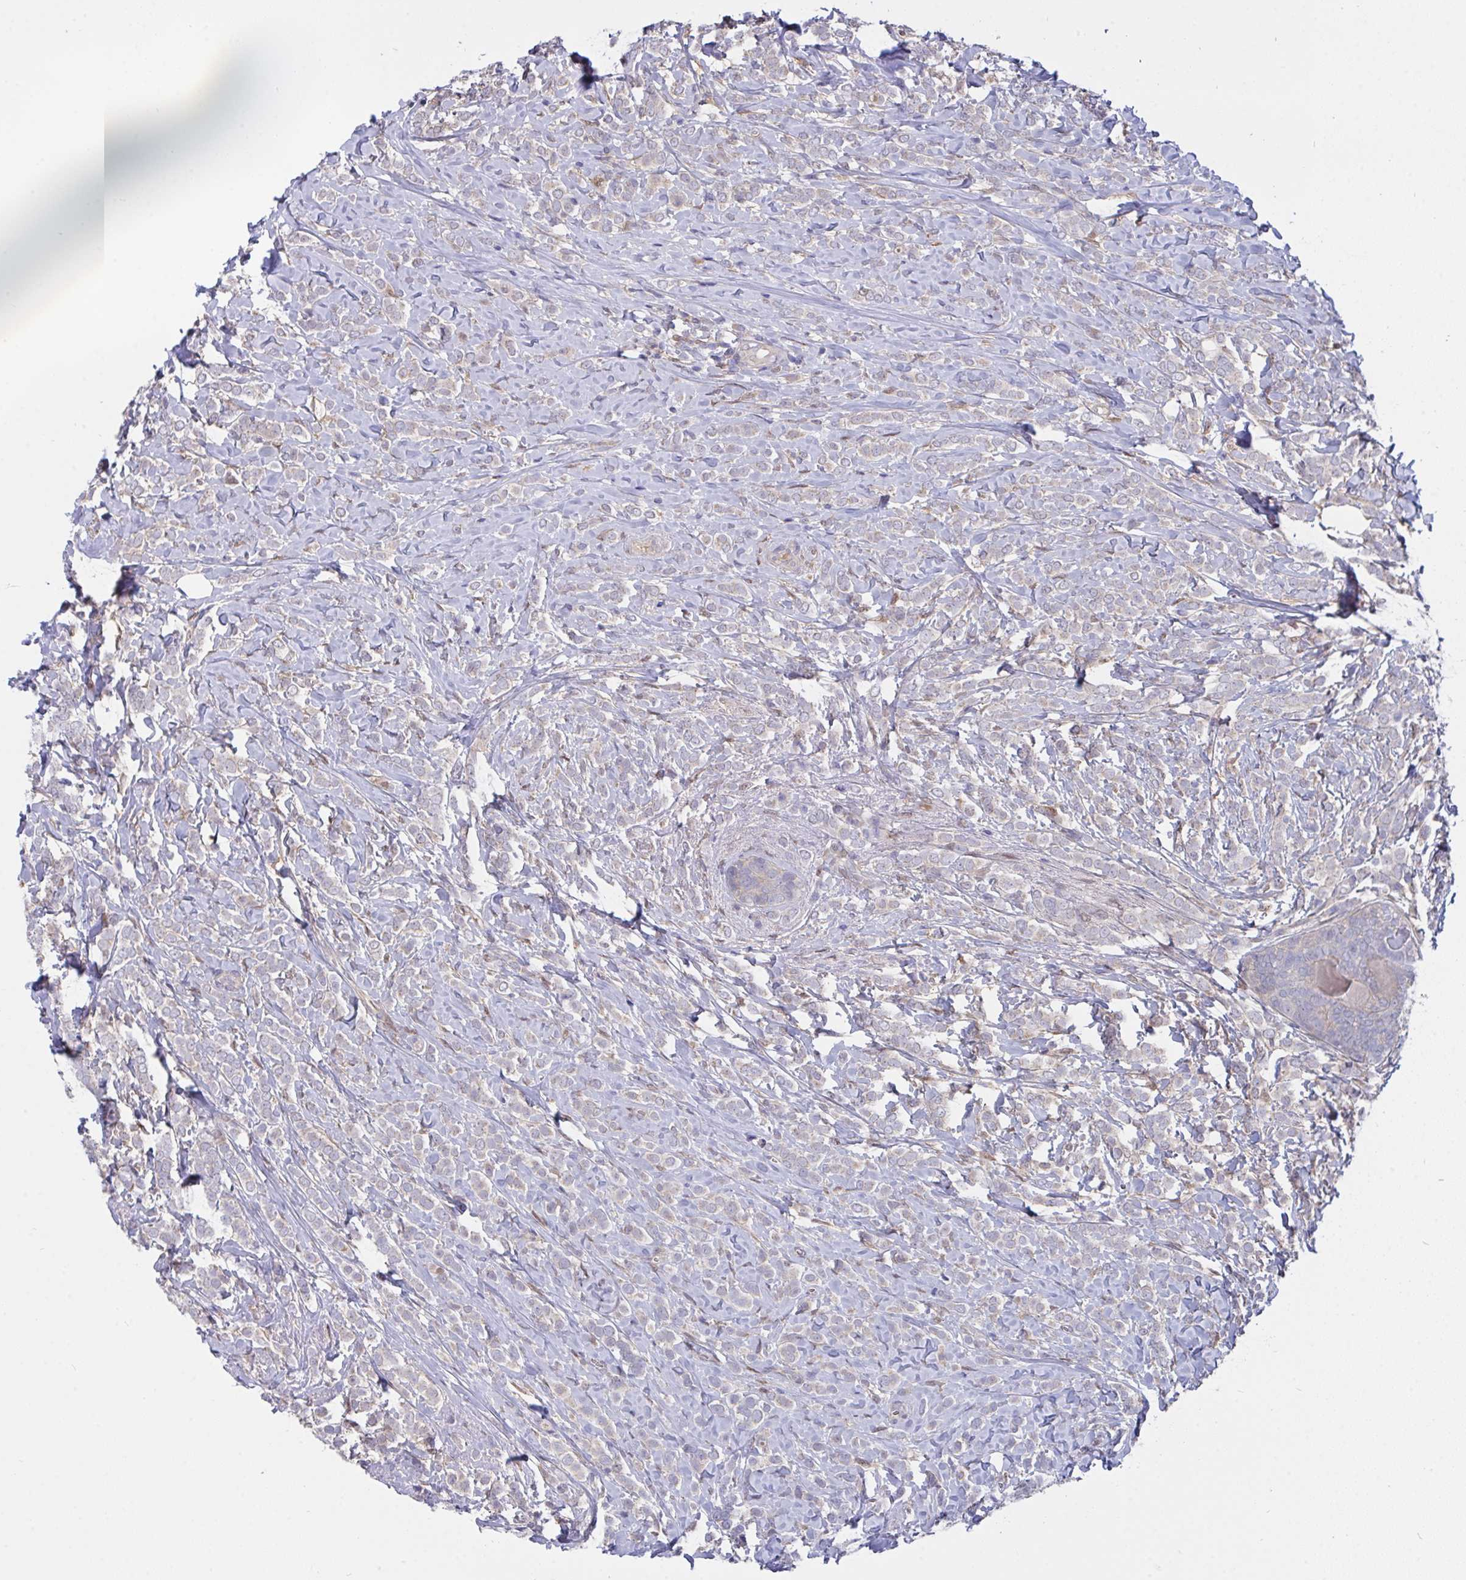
{"staining": {"intensity": "weak", "quantity": "<25%", "location": "cytoplasmic/membranous"}, "tissue": "breast cancer", "cell_type": "Tumor cells", "image_type": "cancer", "snomed": [{"axis": "morphology", "description": "Lobular carcinoma"}, {"axis": "topography", "description": "Breast"}], "caption": "Immunohistochemical staining of human breast cancer displays no significant expression in tumor cells. The staining was performed using DAB to visualize the protein expression in brown, while the nuclei were stained in blue with hematoxylin (Magnification: 20x).", "gene": "L3HYPDH", "patient": {"sex": "female", "age": 49}}